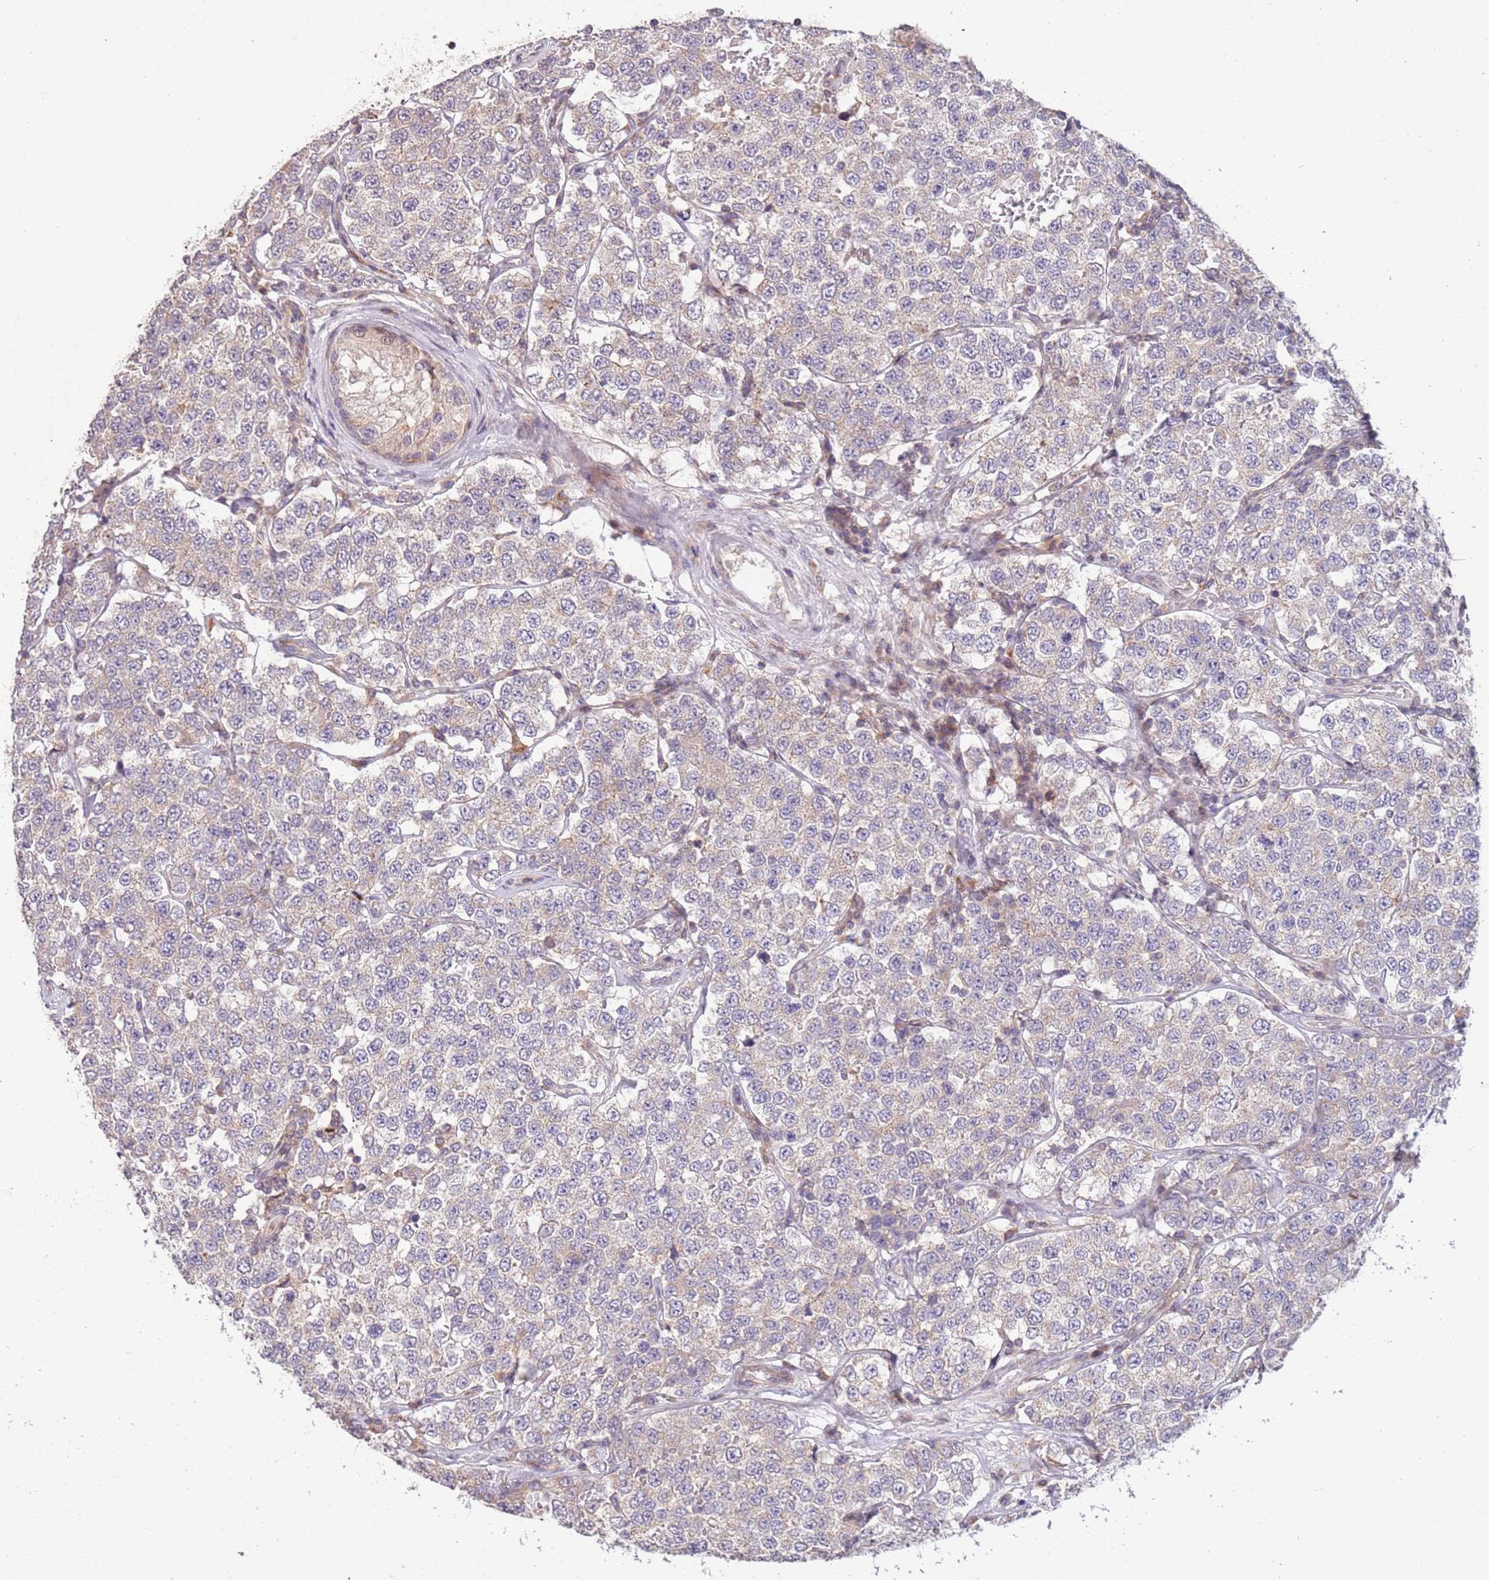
{"staining": {"intensity": "negative", "quantity": "none", "location": "none"}, "tissue": "testis cancer", "cell_type": "Tumor cells", "image_type": "cancer", "snomed": [{"axis": "morphology", "description": "Seminoma, NOS"}, {"axis": "topography", "description": "Testis"}], "caption": "IHC of seminoma (testis) demonstrates no expression in tumor cells.", "gene": "SLC16A4", "patient": {"sex": "male", "age": 34}}